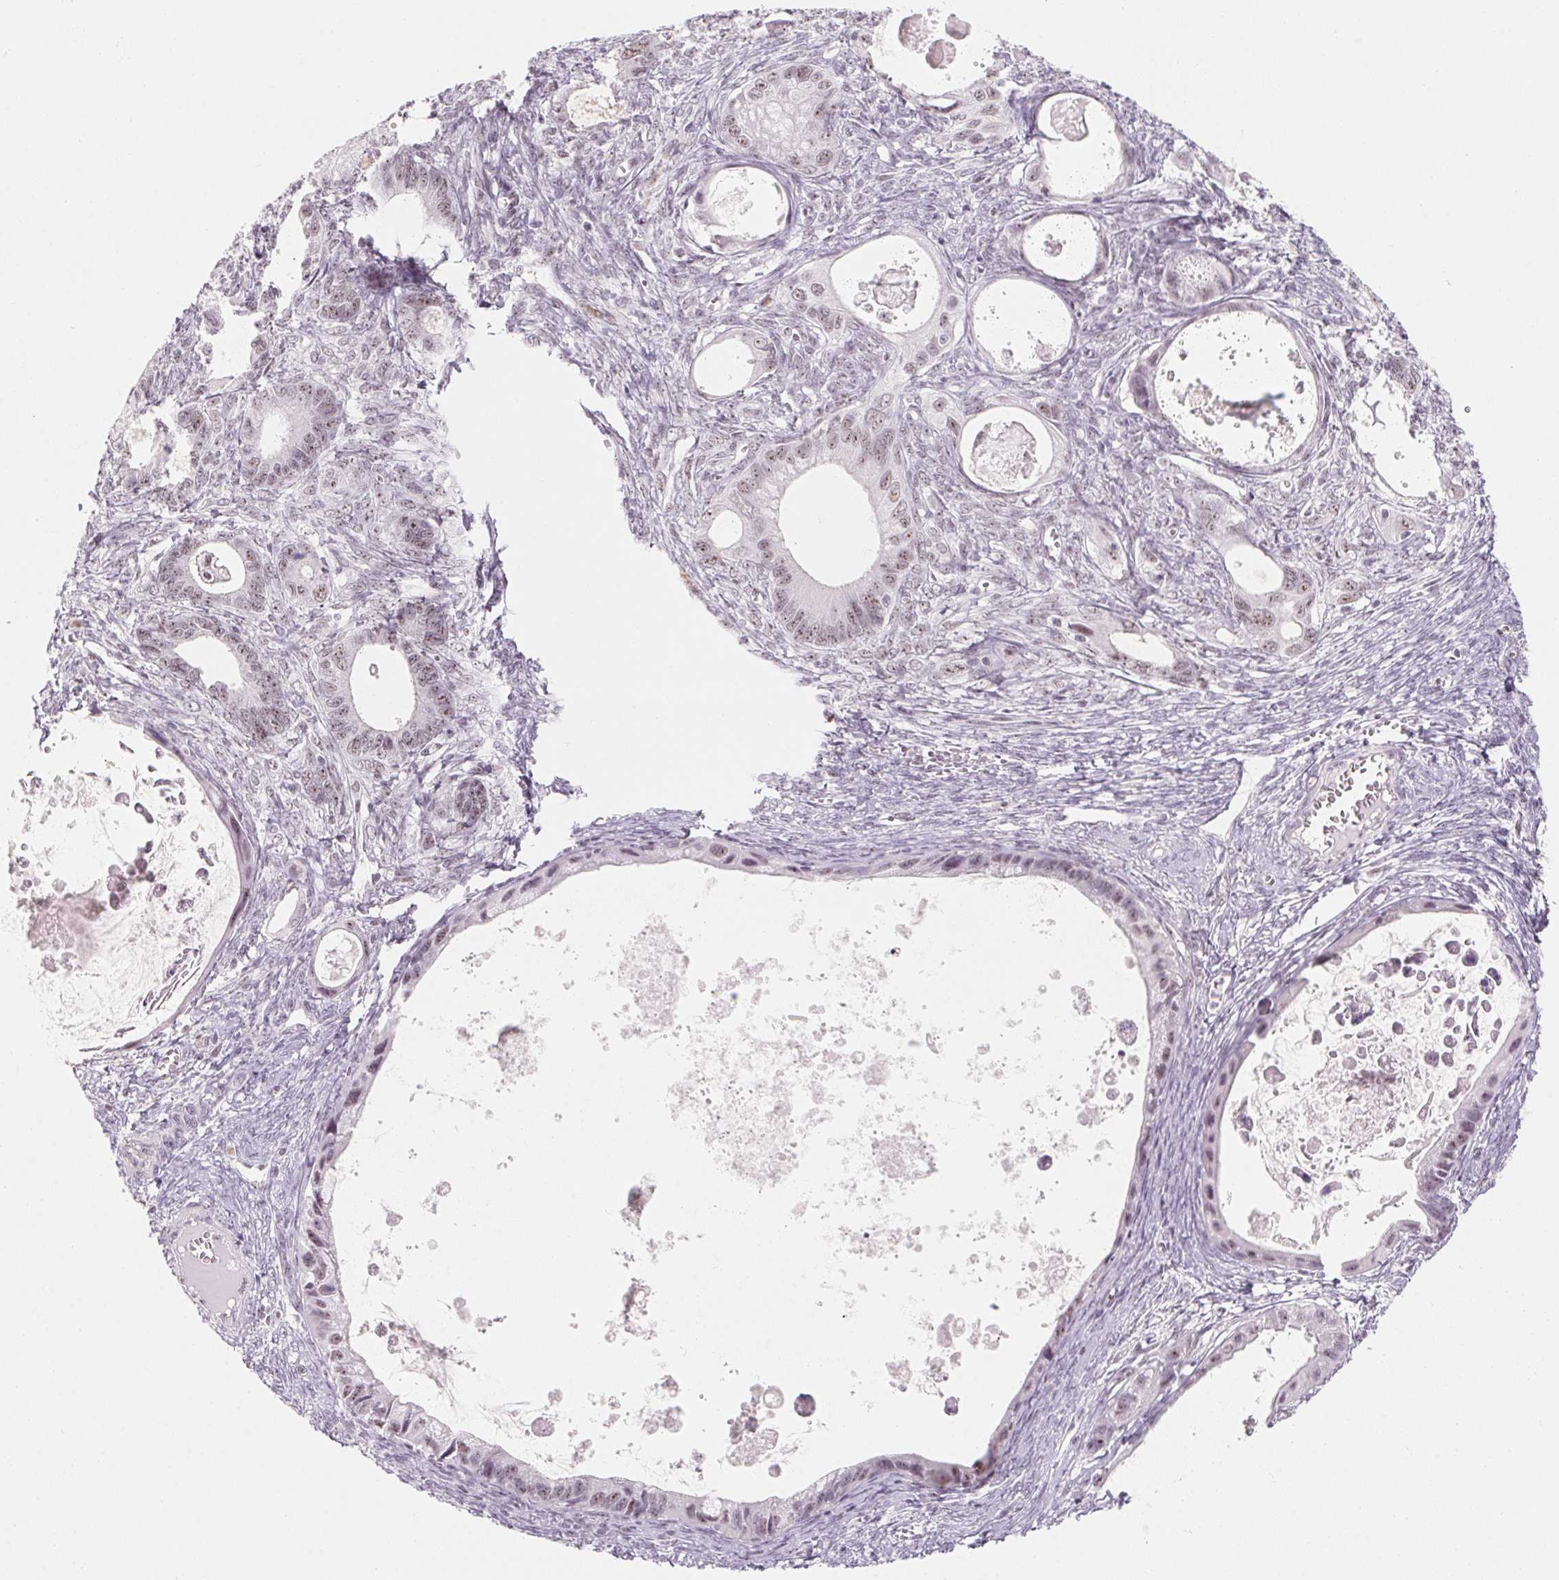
{"staining": {"intensity": "weak", "quantity": ">75%", "location": "nuclear"}, "tissue": "ovarian cancer", "cell_type": "Tumor cells", "image_type": "cancer", "snomed": [{"axis": "morphology", "description": "Cystadenocarcinoma, mucinous, NOS"}, {"axis": "topography", "description": "Ovary"}], "caption": "Immunohistochemistry (IHC) staining of mucinous cystadenocarcinoma (ovarian), which displays low levels of weak nuclear staining in about >75% of tumor cells indicating weak nuclear protein positivity. The staining was performed using DAB (3,3'-diaminobenzidine) (brown) for protein detection and nuclei were counterstained in hematoxylin (blue).", "gene": "ZIC4", "patient": {"sex": "female", "age": 64}}